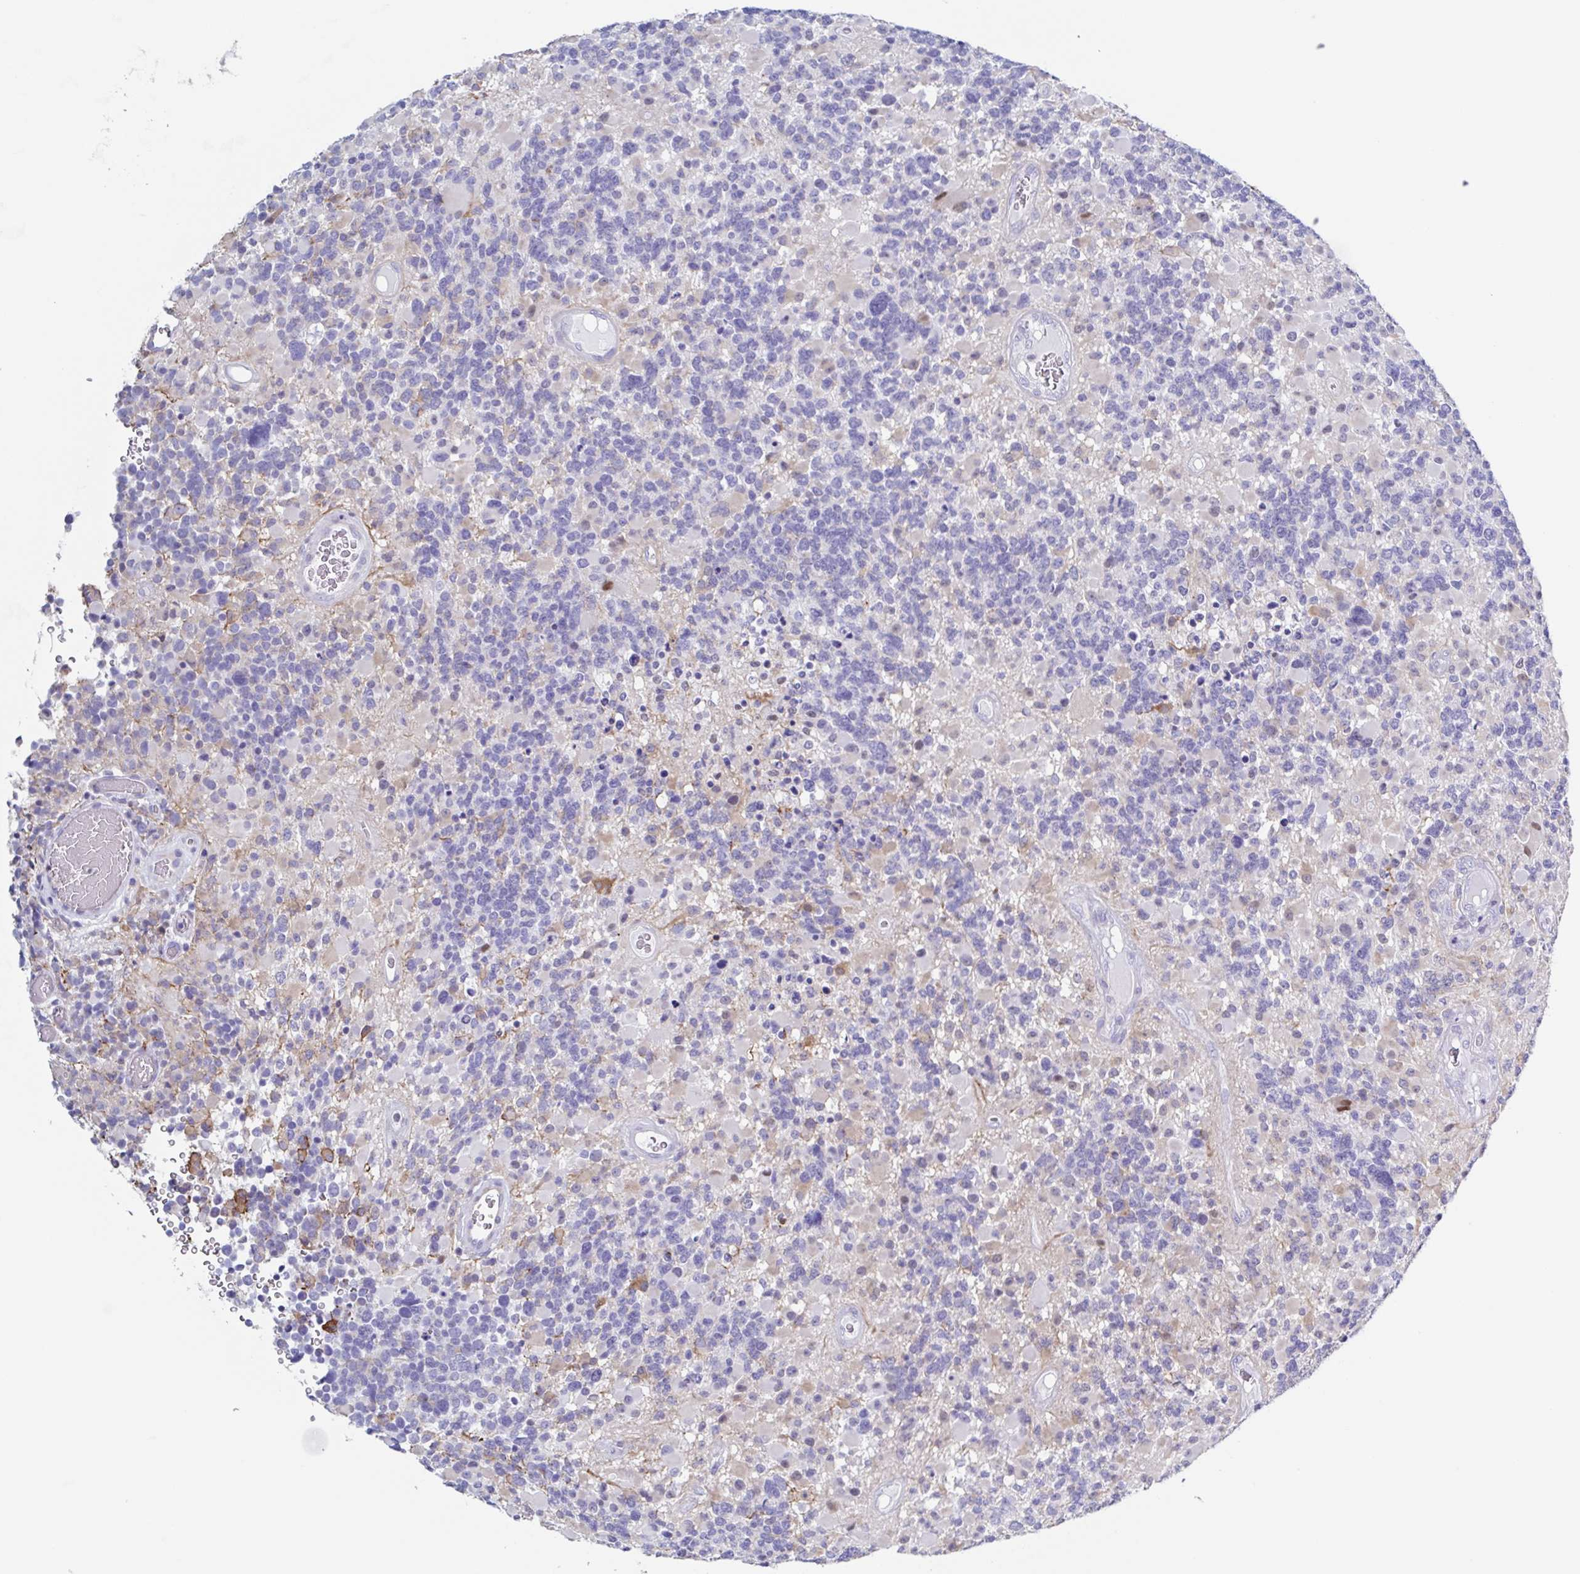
{"staining": {"intensity": "negative", "quantity": "none", "location": "none"}, "tissue": "glioma", "cell_type": "Tumor cells", "image_type": "cancer", "snomed": [{"axis": "morphology", "description": "Glioma, malignant, High grade"}, {"axis": "topography", "description": "Brain"}], "caption": "Immunohistochemistry micrograph of neoplastic tissue: glioma stained with DAB displays no significant protein staining in tumor cells. (Immunohistochemistry, brightfield microscopy, high magnification).", "gene": "PBOV1", "patient": {"sex": "female", "age": 40}}